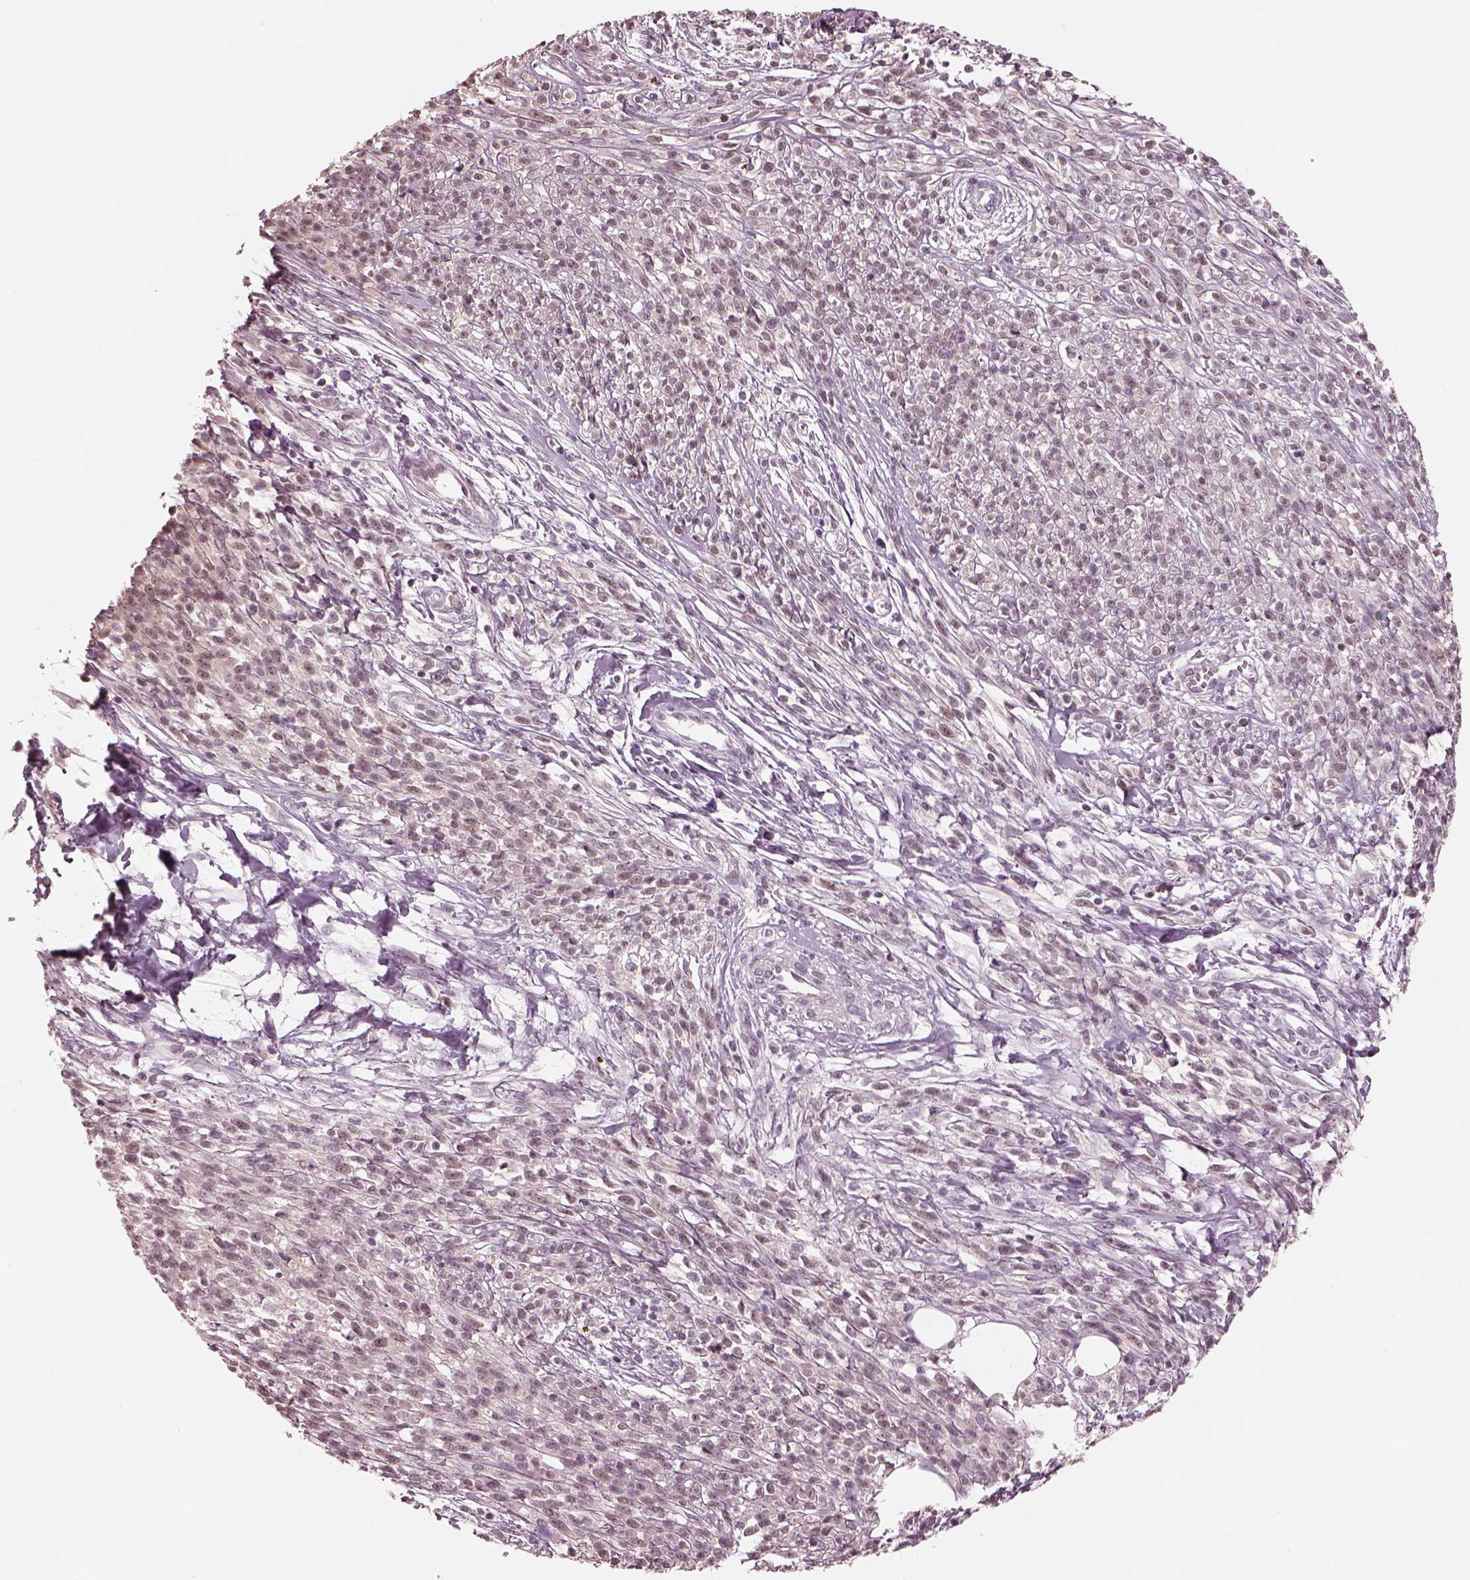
{"staining": {"intensity": "weak", "quantity": "25%-75%", "location": "nuclear"}, "tissue": "melanoma", "cell_type": "Tumor cells", "image_type": "cancer", "snomed": [{"axis": "morphology", "description": "Malignant melanoma, NOS"}, {"axis": "topography", "description": "Skin"}, {"axis": "topography", "description": "Skin of trunk"}], "caption": "Brown immunohistochemical staining in malignant melanoma displays weak nuclear expression in approximately 25%-75% of tumor cells.", "gene": "EGR4", "patient": {"sex": "male", "age": 74}}